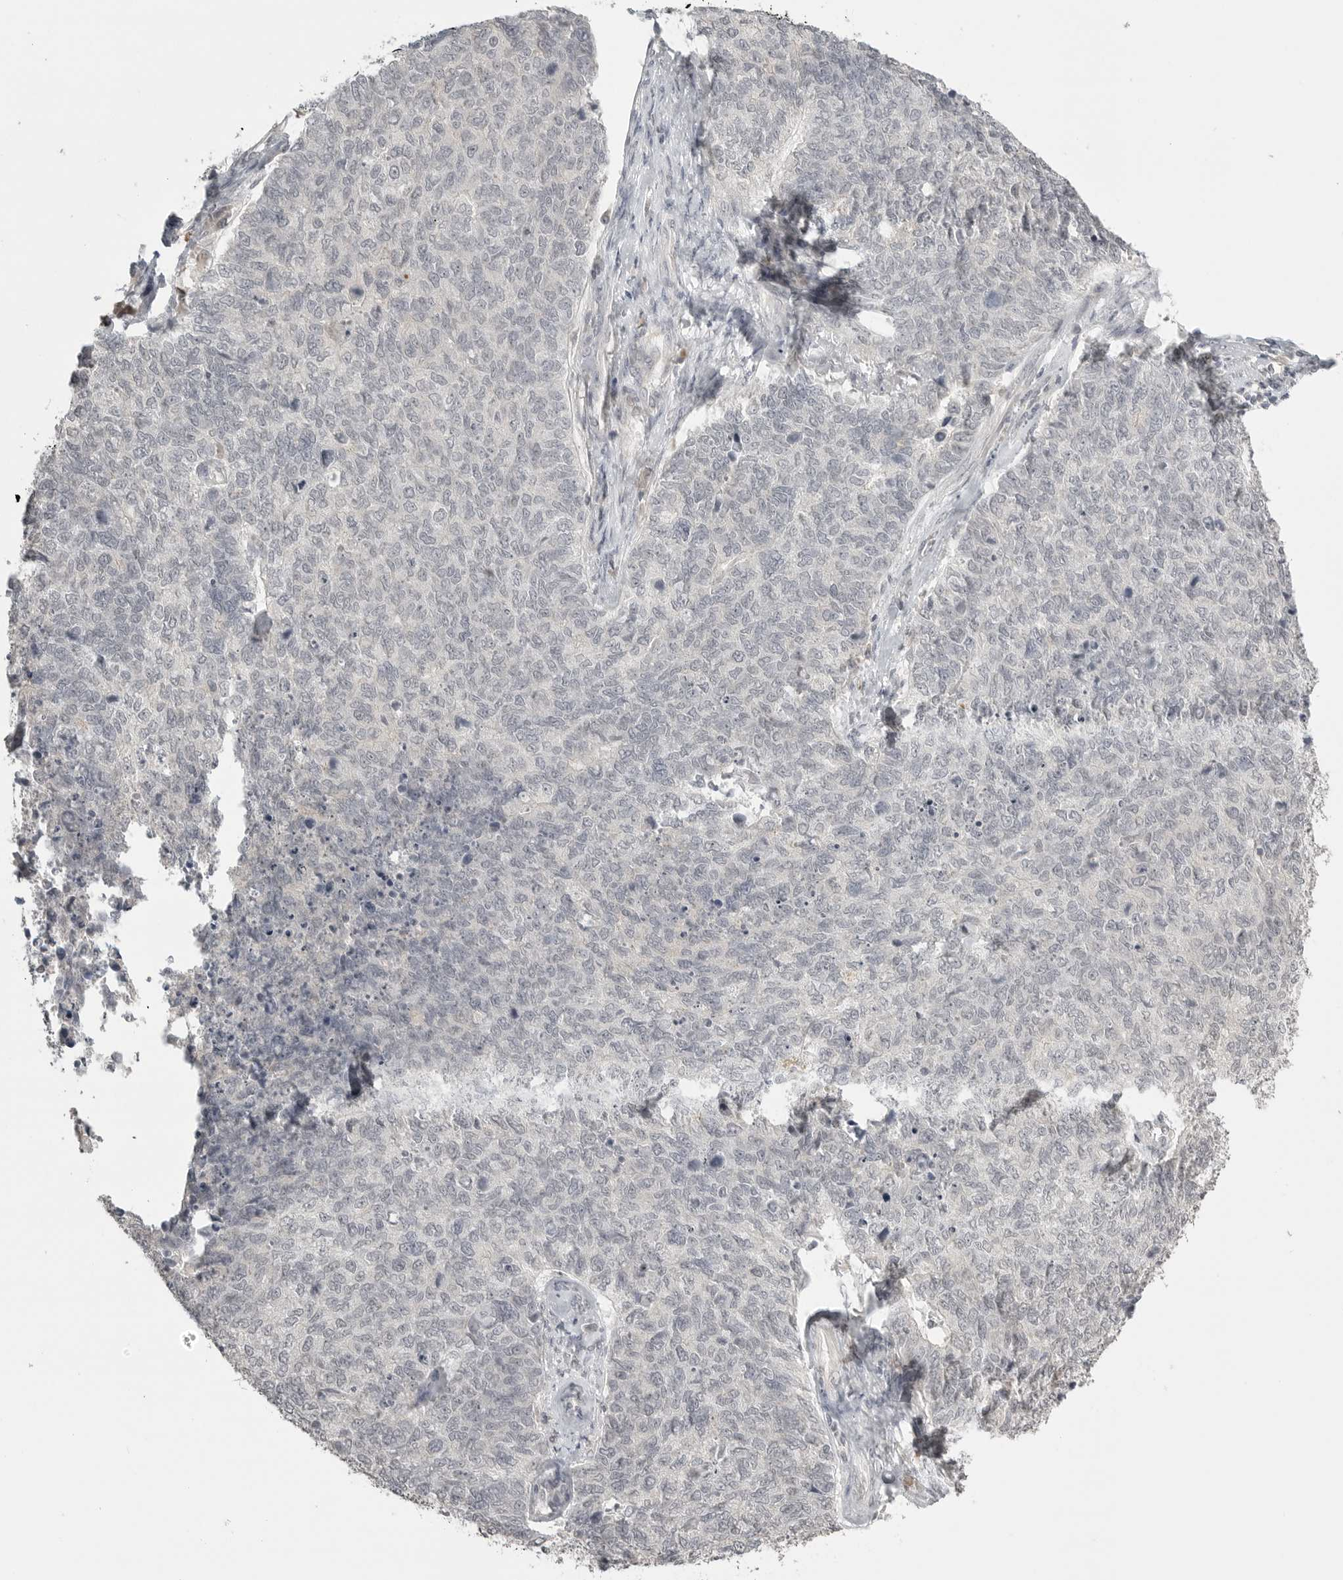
{"staining": {"intensity": "negative", "quantity": "none", "location": "none"}, "tissue": "cervical cancer", "cell_type": "Tumor cells", "image_type": "cancer", "snomed": [{"axis": "morphology", "description": "Squamous cell carcinoma, NOS"}, {"axis": "topography", "description": "Cervix"}], "caption": "Immunohistochemistry (IHC) of cervical cancer (squamous cell carcinoma) shows no expression in tumor cells.", "gene": "SMG8", "patient": {"sex": "female", "age": 63}}